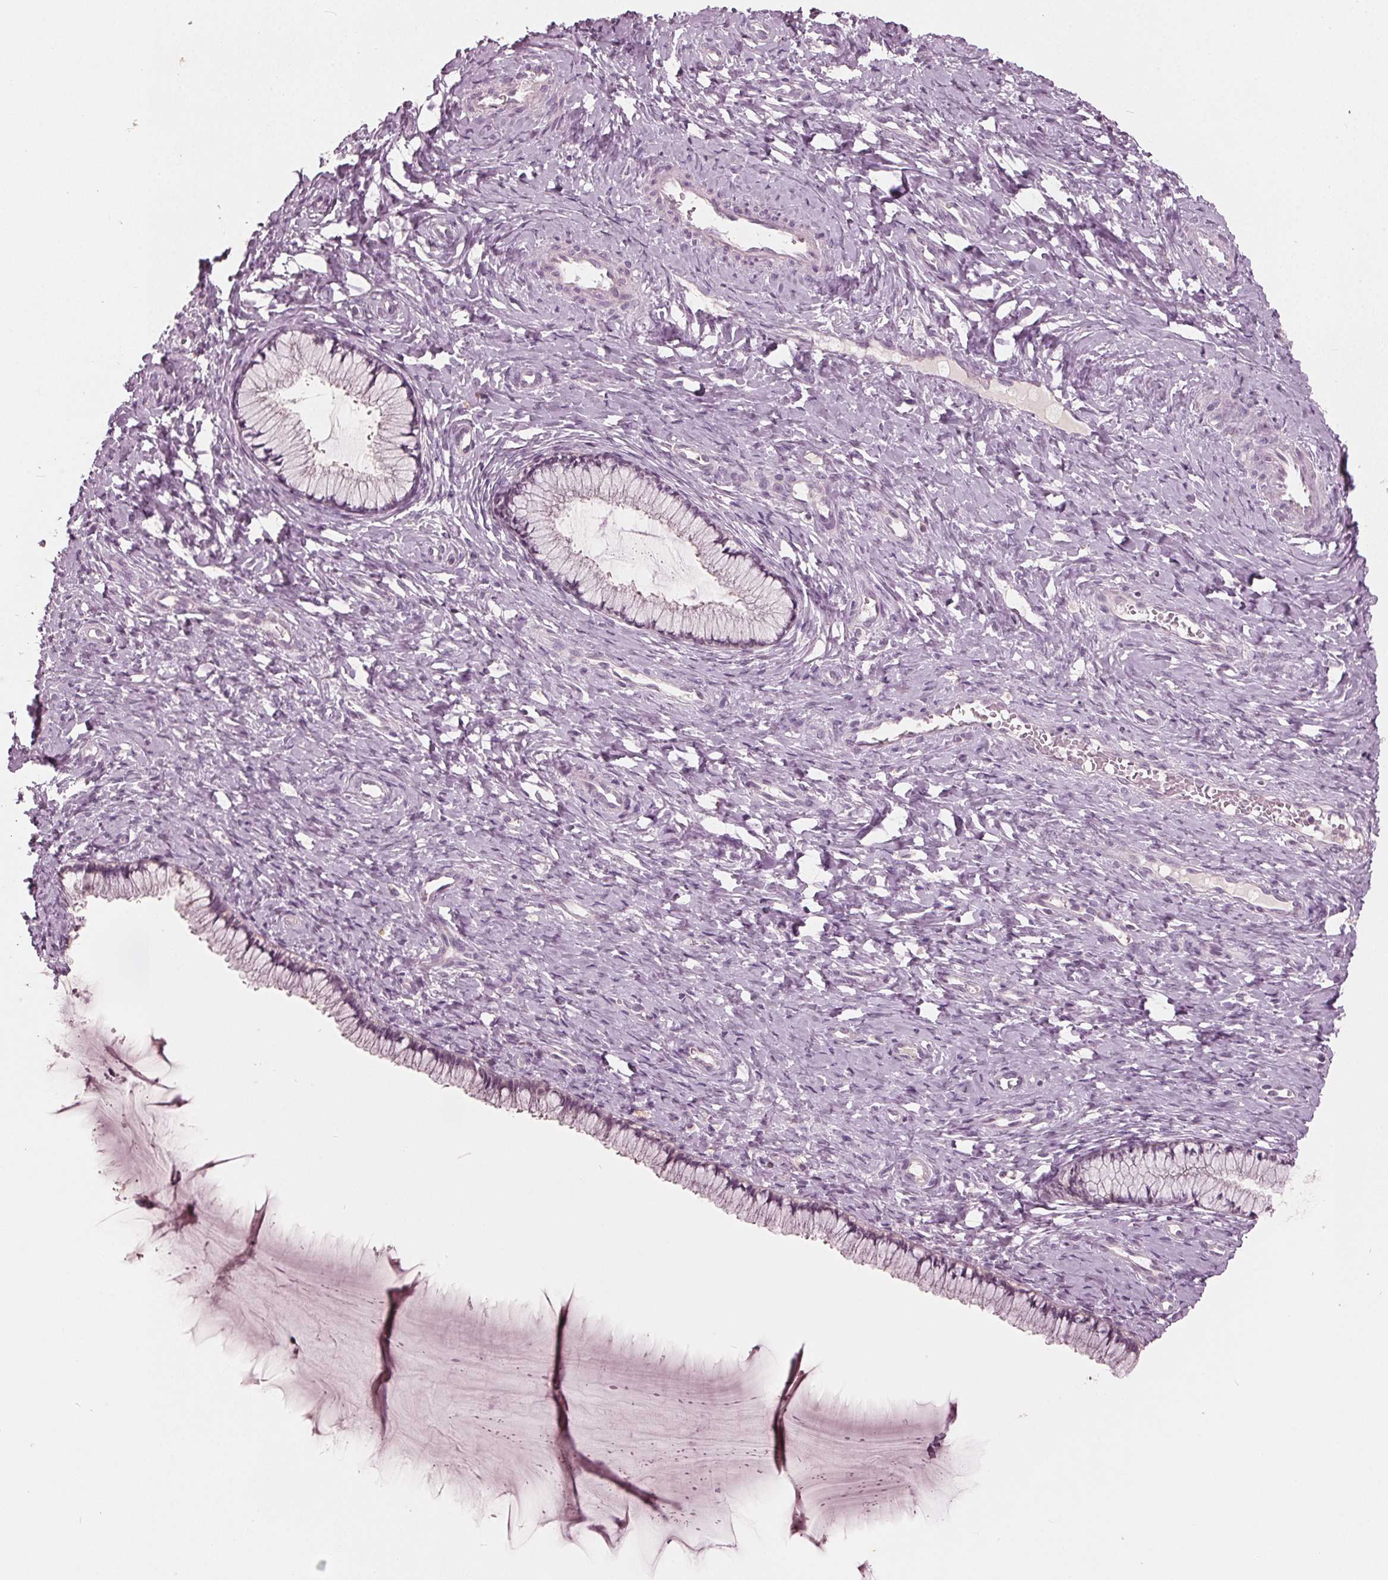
{"staining": {"intensity": "negative", "quantity": "none", "location": "none"}, "tissue": "cervix", "cell_type": "Glandular cells", "image_type": "normal", "snomed": [{"axis": "morphology", "description": "Normal tissue, NOS"}, {"axis": "topography", "description": "Cervix"}], "caption": "Protein analysis of benign cervix reveals no significant staining in glandular cells. (Stains: DAB (3,3'-diaminobenzidine) IHC with hematoxylin counter stain, Microscopy: brightfield microscopy at high magnification).", "gene": "TKFC", "patient": {"sex": "female", "age": 37}}